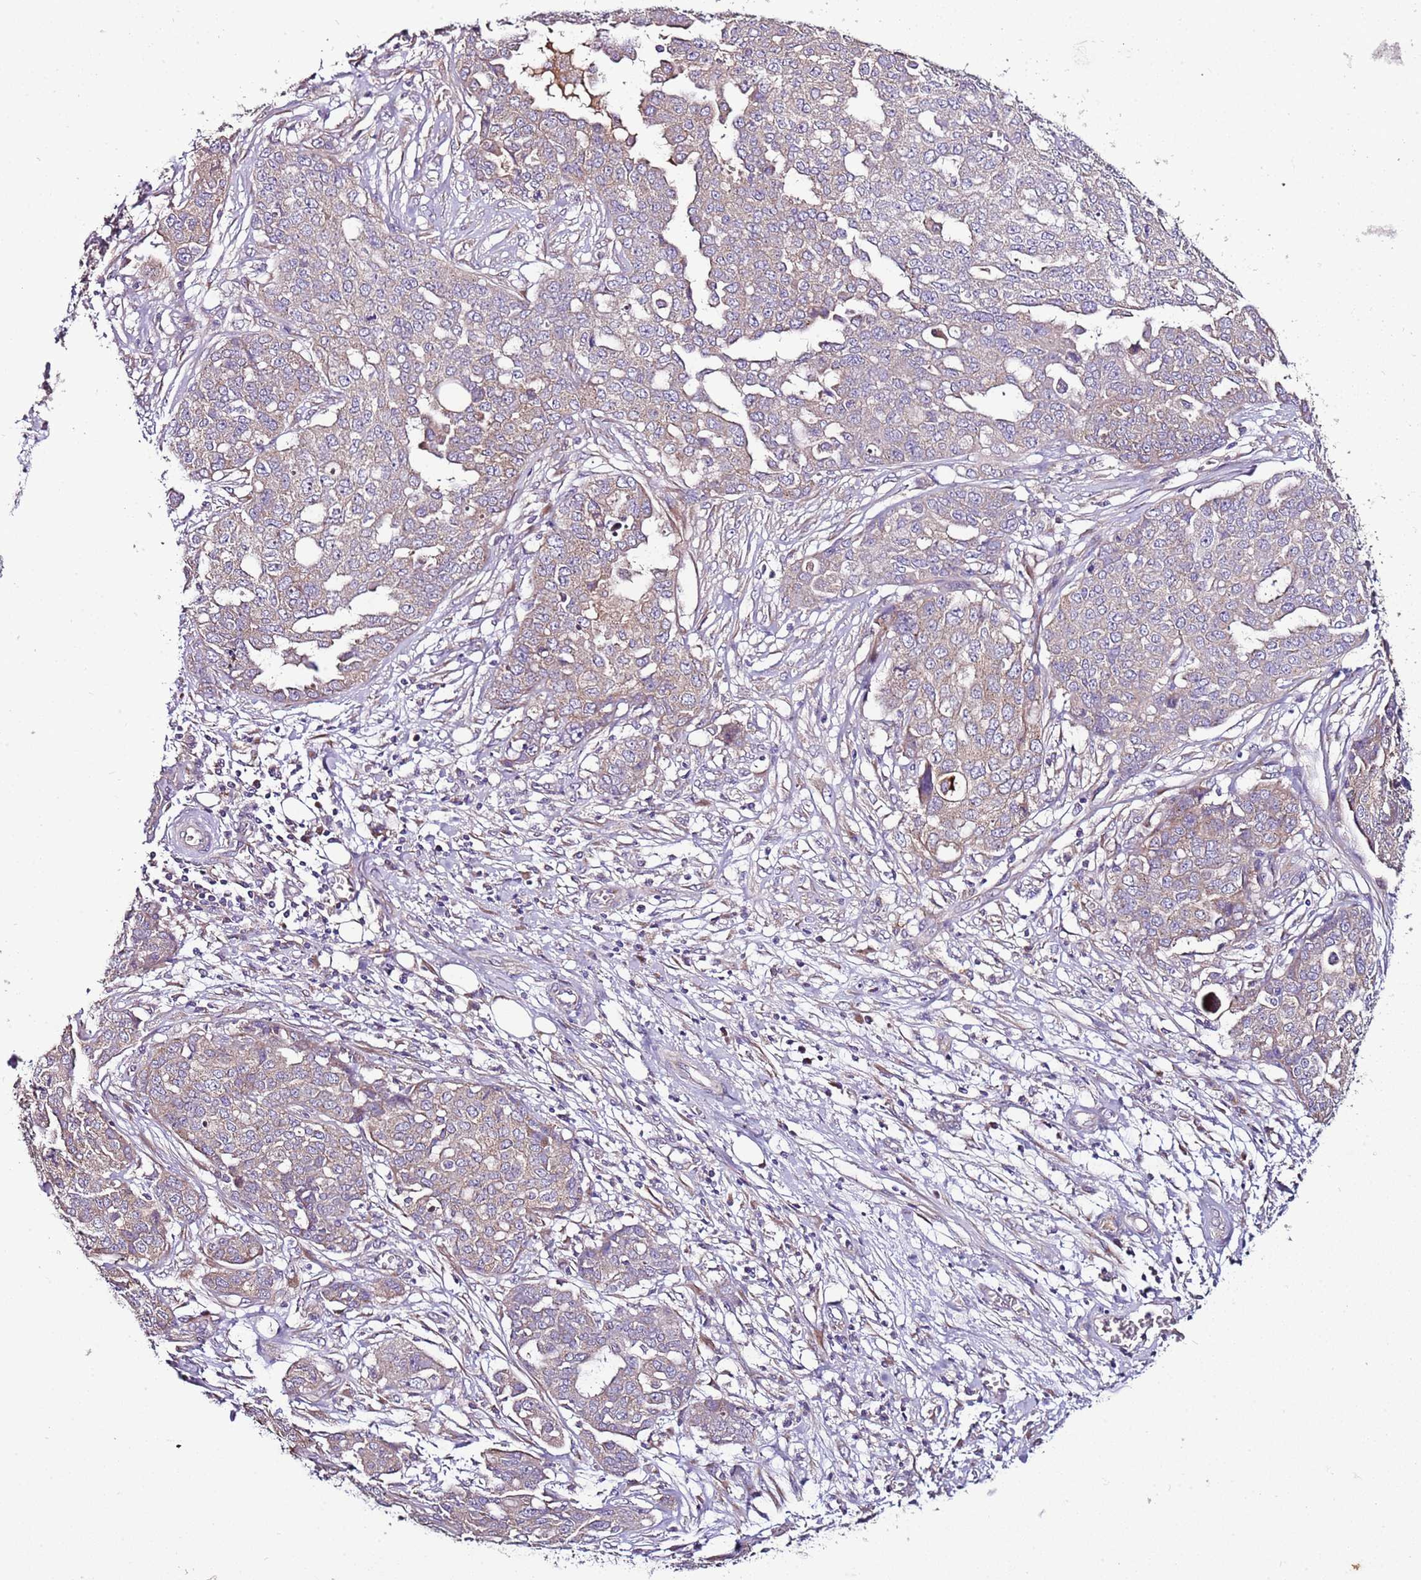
{"staining": {"intensity": "weak", "quantity": "<25%", "location": "cytoplasmic/membranous"}, "tissue": "ovarian cancer", "cell_type": "Tumor cells", "image_type": "cancer", "snomed": [{"axis": "morphology", "description": "Cystadenocarcinoma, serous, NOS"}, {"axis": "topography", "description": "Soft tissue"}, {"axis": "topography", "description": "Ovary"}], "caption": "High magnification brightfield microscopy of serous cystadenocarcinoma (ovarian) stained with DAB (brown) and counterstained with hematoxylin (blue): tumor cells show no significant expression.", "gene": "FAM20A", "patient": {"sex": "female", "age": 57}}